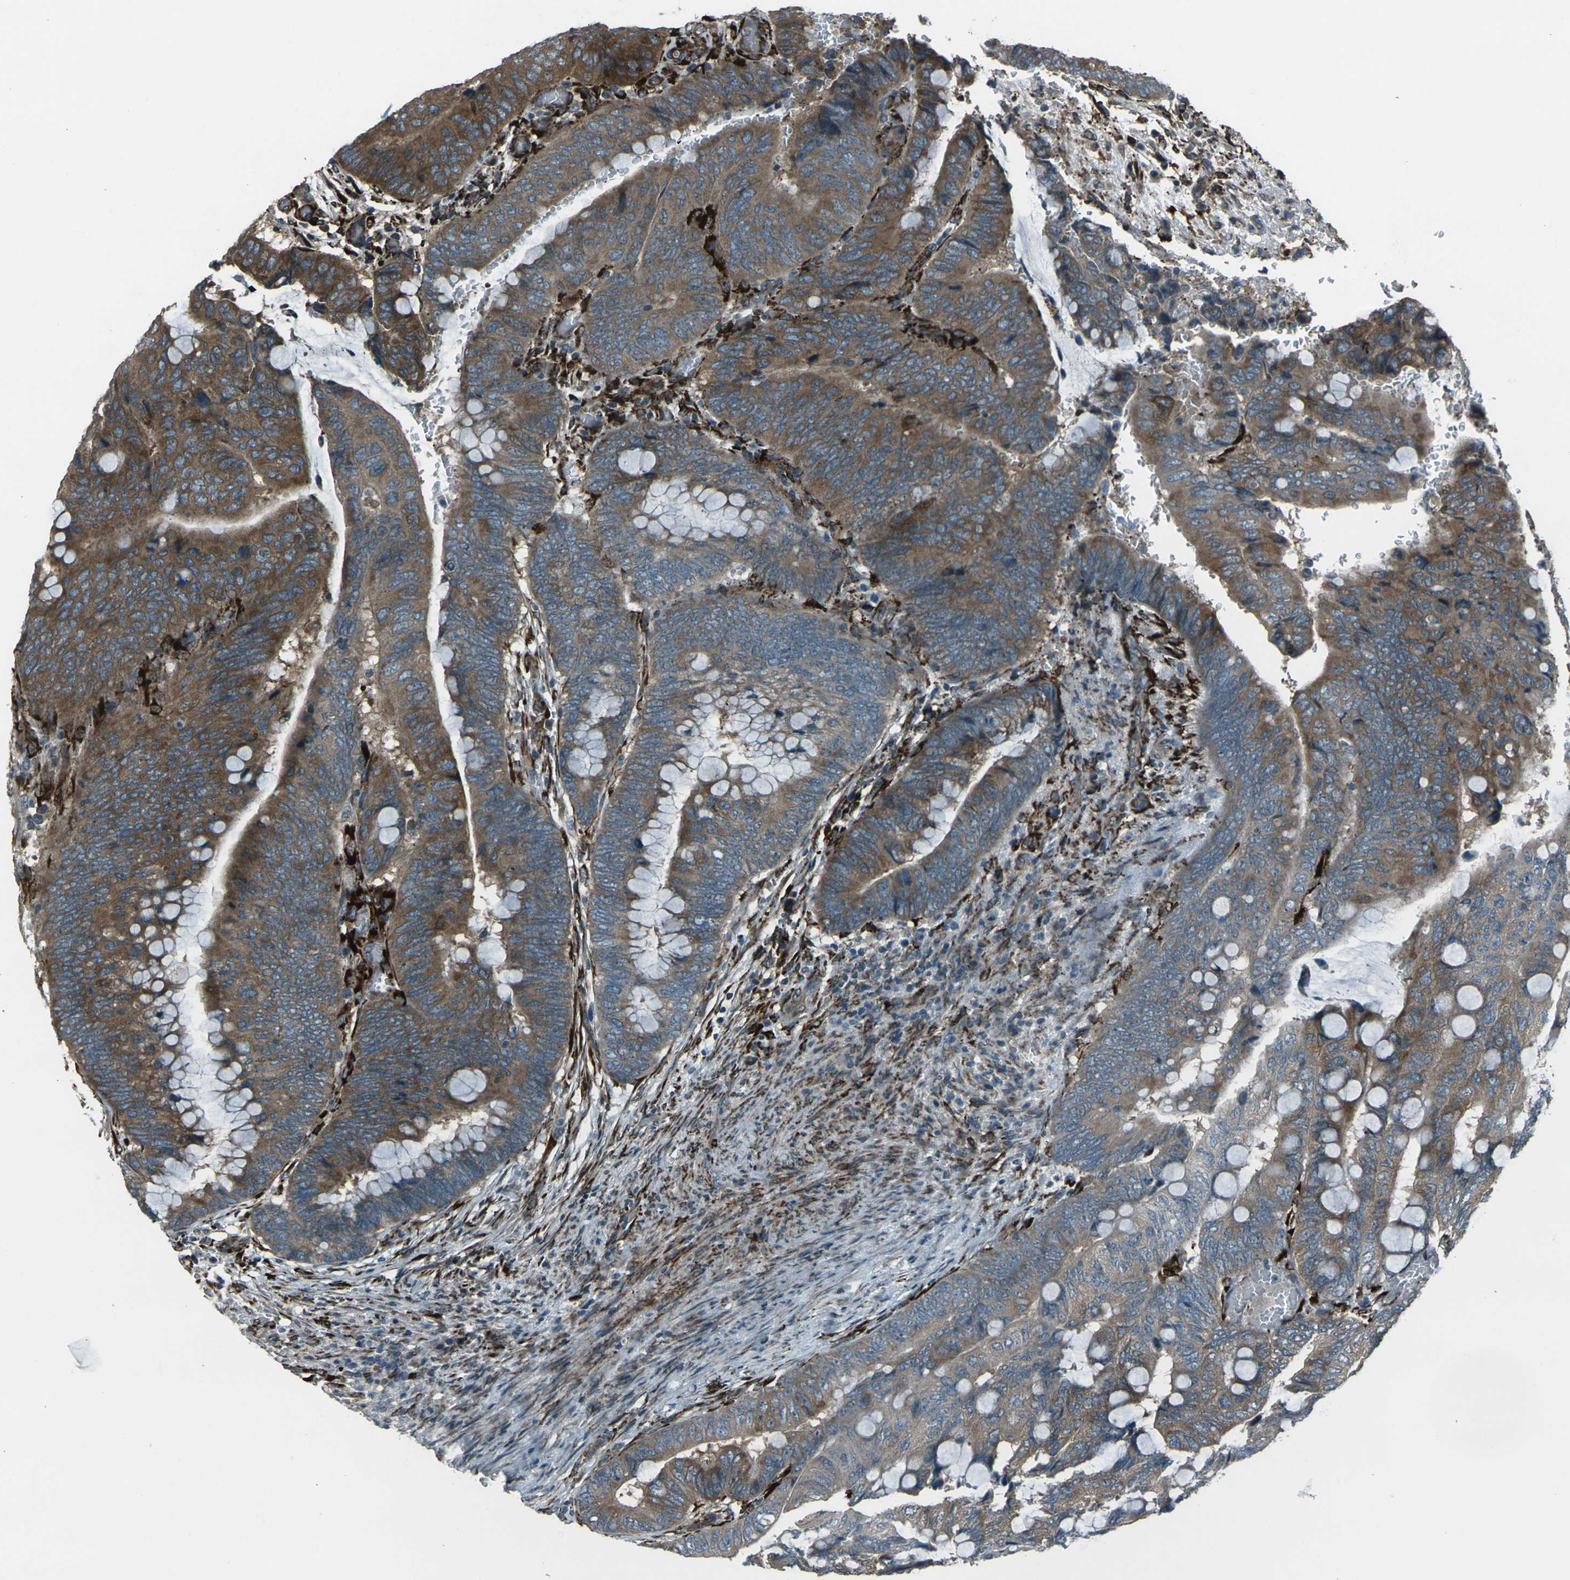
{"staining": {"intensity": "moderate", "quantity": "25%-75%", "location": "cytoplasmic/membranous"}, "tissue": "colorectal cancer", "cell_type": "Tumor cells", "image_type": "cancer", "snomed": [{"axis": "morphology", "description": "Normal tissue, NOS"}, {"axis": "morphology", "description": "Adenocarcinoma, NOS"}, {"axis": "topography", "description": "Rectum"}, {"axis": "topography", "description": "Peripheral nerve tissue"}], "caption": "IHC (DAB (3,3'-diaminobenzidine)) staining of human colorectal cancer shows moderate cytoplasmic/membranous protein expression in about 25%-75% of tumor cells. (Stains: DAB in brown, nuclei in blue, Microscopy: brightfield microscopy at high magnification).", "gene": "LSMEM1", "patient": {"sex": "male", "age": 92}}